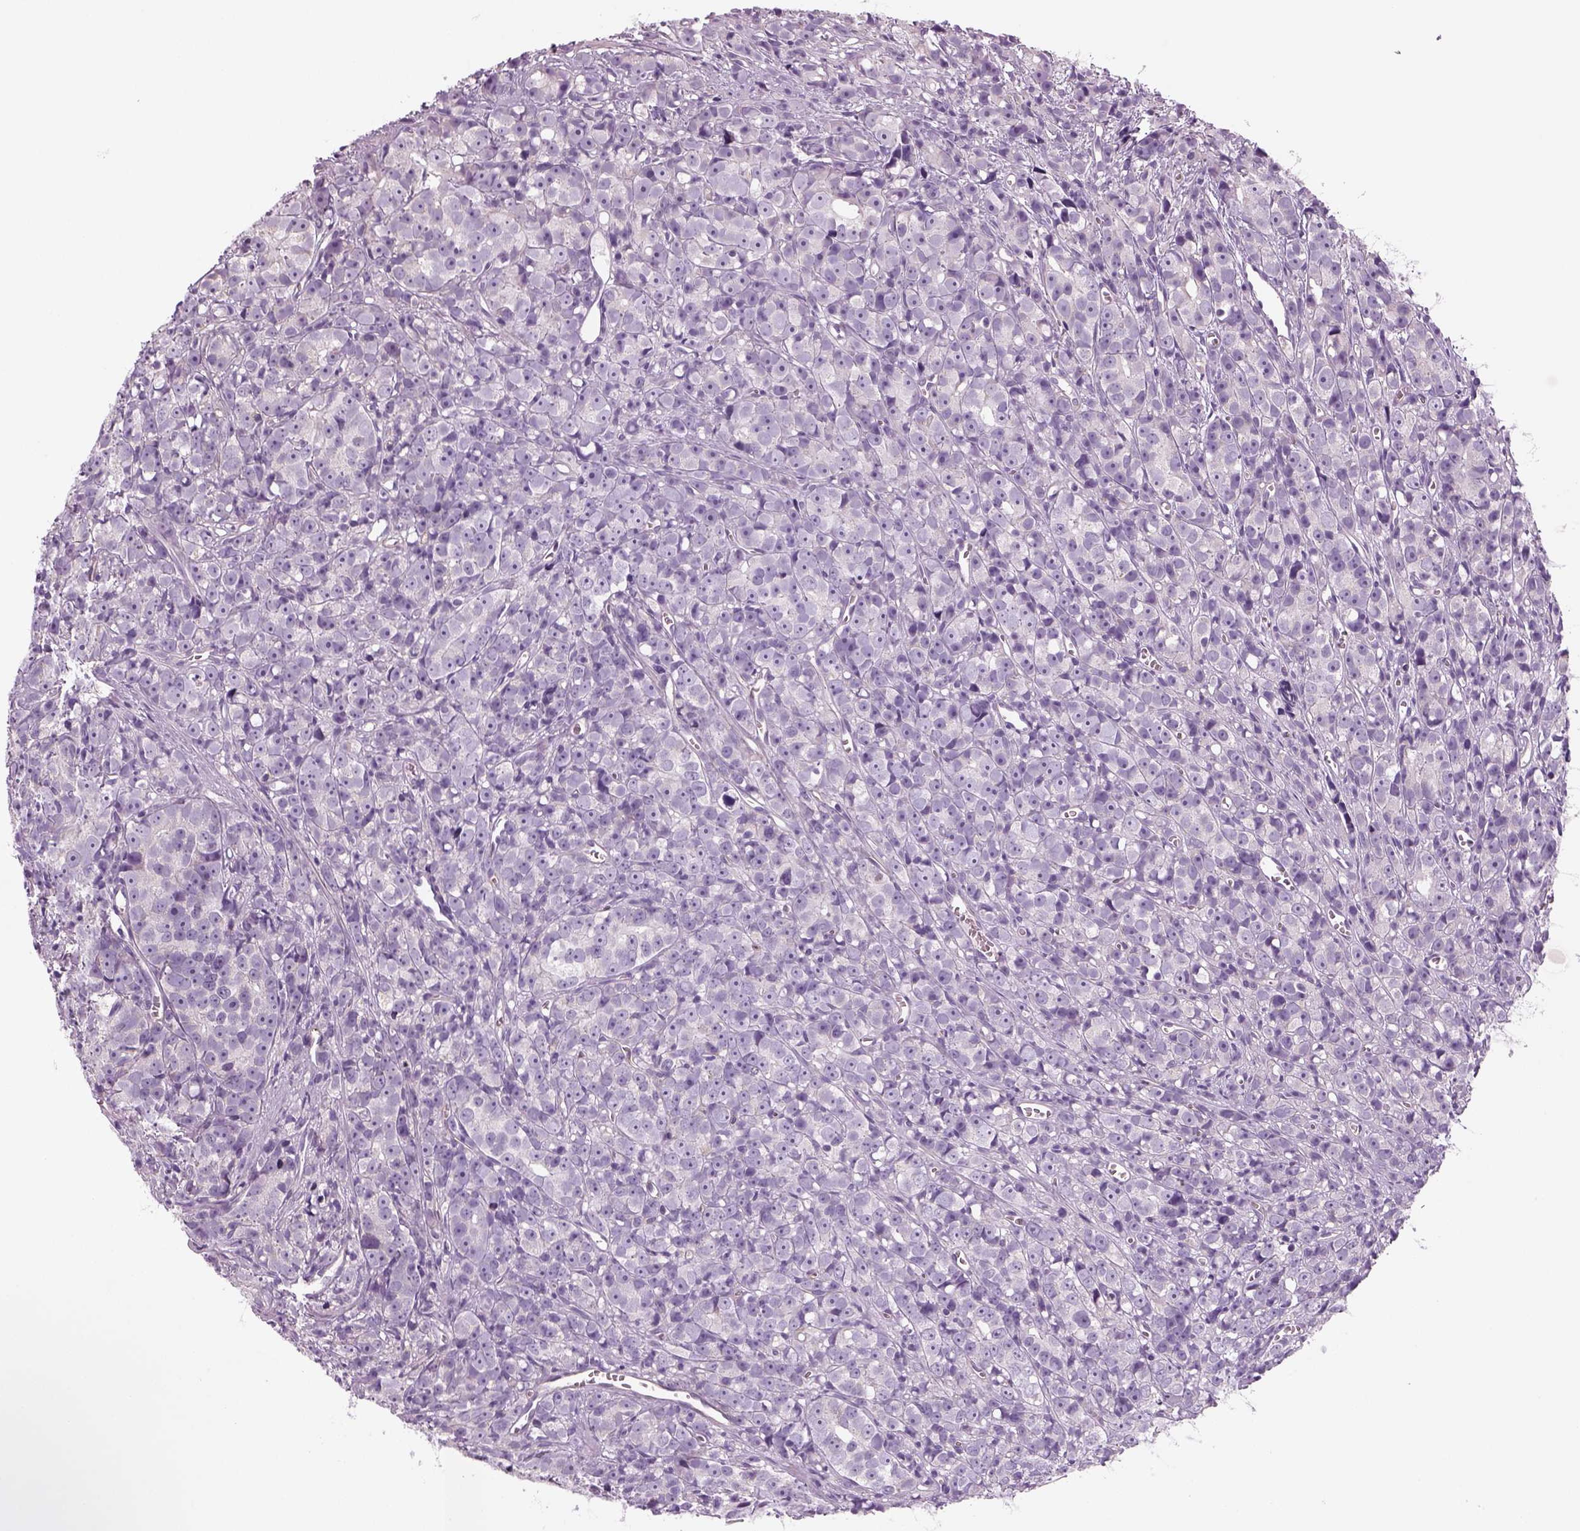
{"staining": {"intensity": "negative", "quantity": "none", "location": "none"}, "tissue": "prostate cancer", "cell_type": "Tumor cells", "image_type": "cancer", "snomed": [{"axis": "morphology", "description": "Adenocarcinoma, High grade"}, {"axis": "topography", "description": "Prostate"}], "caption": "Tumor cells show no significant expression in adenocarcinoma (high-grade) (prostate).", "gene": "SLC1A7", "patient": {"sex": "male", "age": 77}}